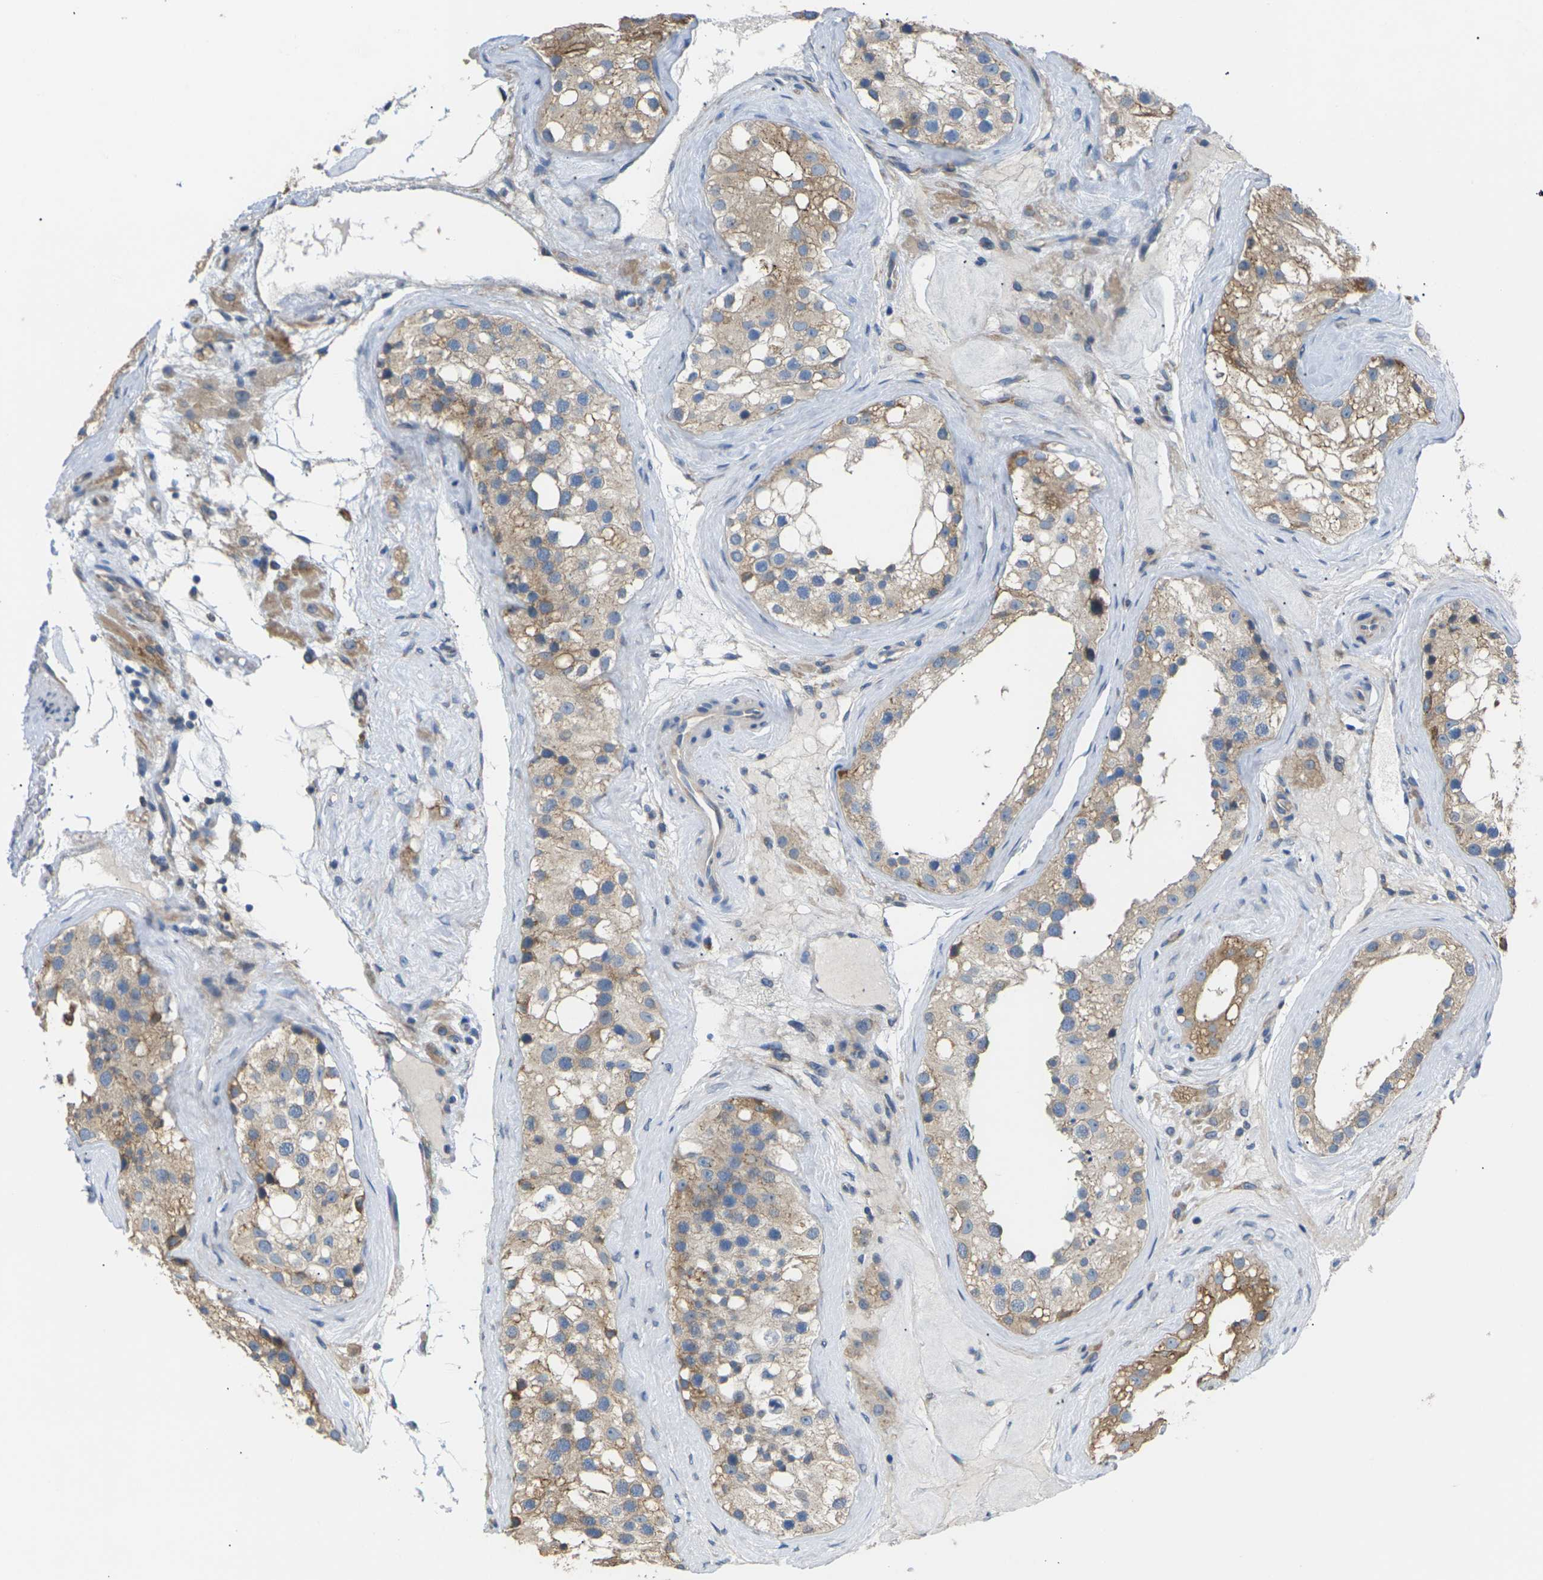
{"staining": {"intensity": "moderate", "quantity": ">75%", "location": "cytoplasmic/membranous"}, "tissue": "testis", "cell_type": "Cells in seminiferous ducts", "image_type": "normal", "snomed": [{"axis": "morphology", "description": "Normal tissue, NOS"}, {"axis": "morphology", "description": "Seminoma, NOS"}, {"axis": "topography", "description": "Testis"}], "caption": "Immunohistochemistry (IHC) (DAB (3,3'-diaminobenzidine)) staining of unremarkable testis shows moderate cytoplasmic/membranous protein positivity in about >75% of cells in seminiferous ducts.", "gene": "KLHDC8B", "patient": {"sex": "male", "age": 71}}